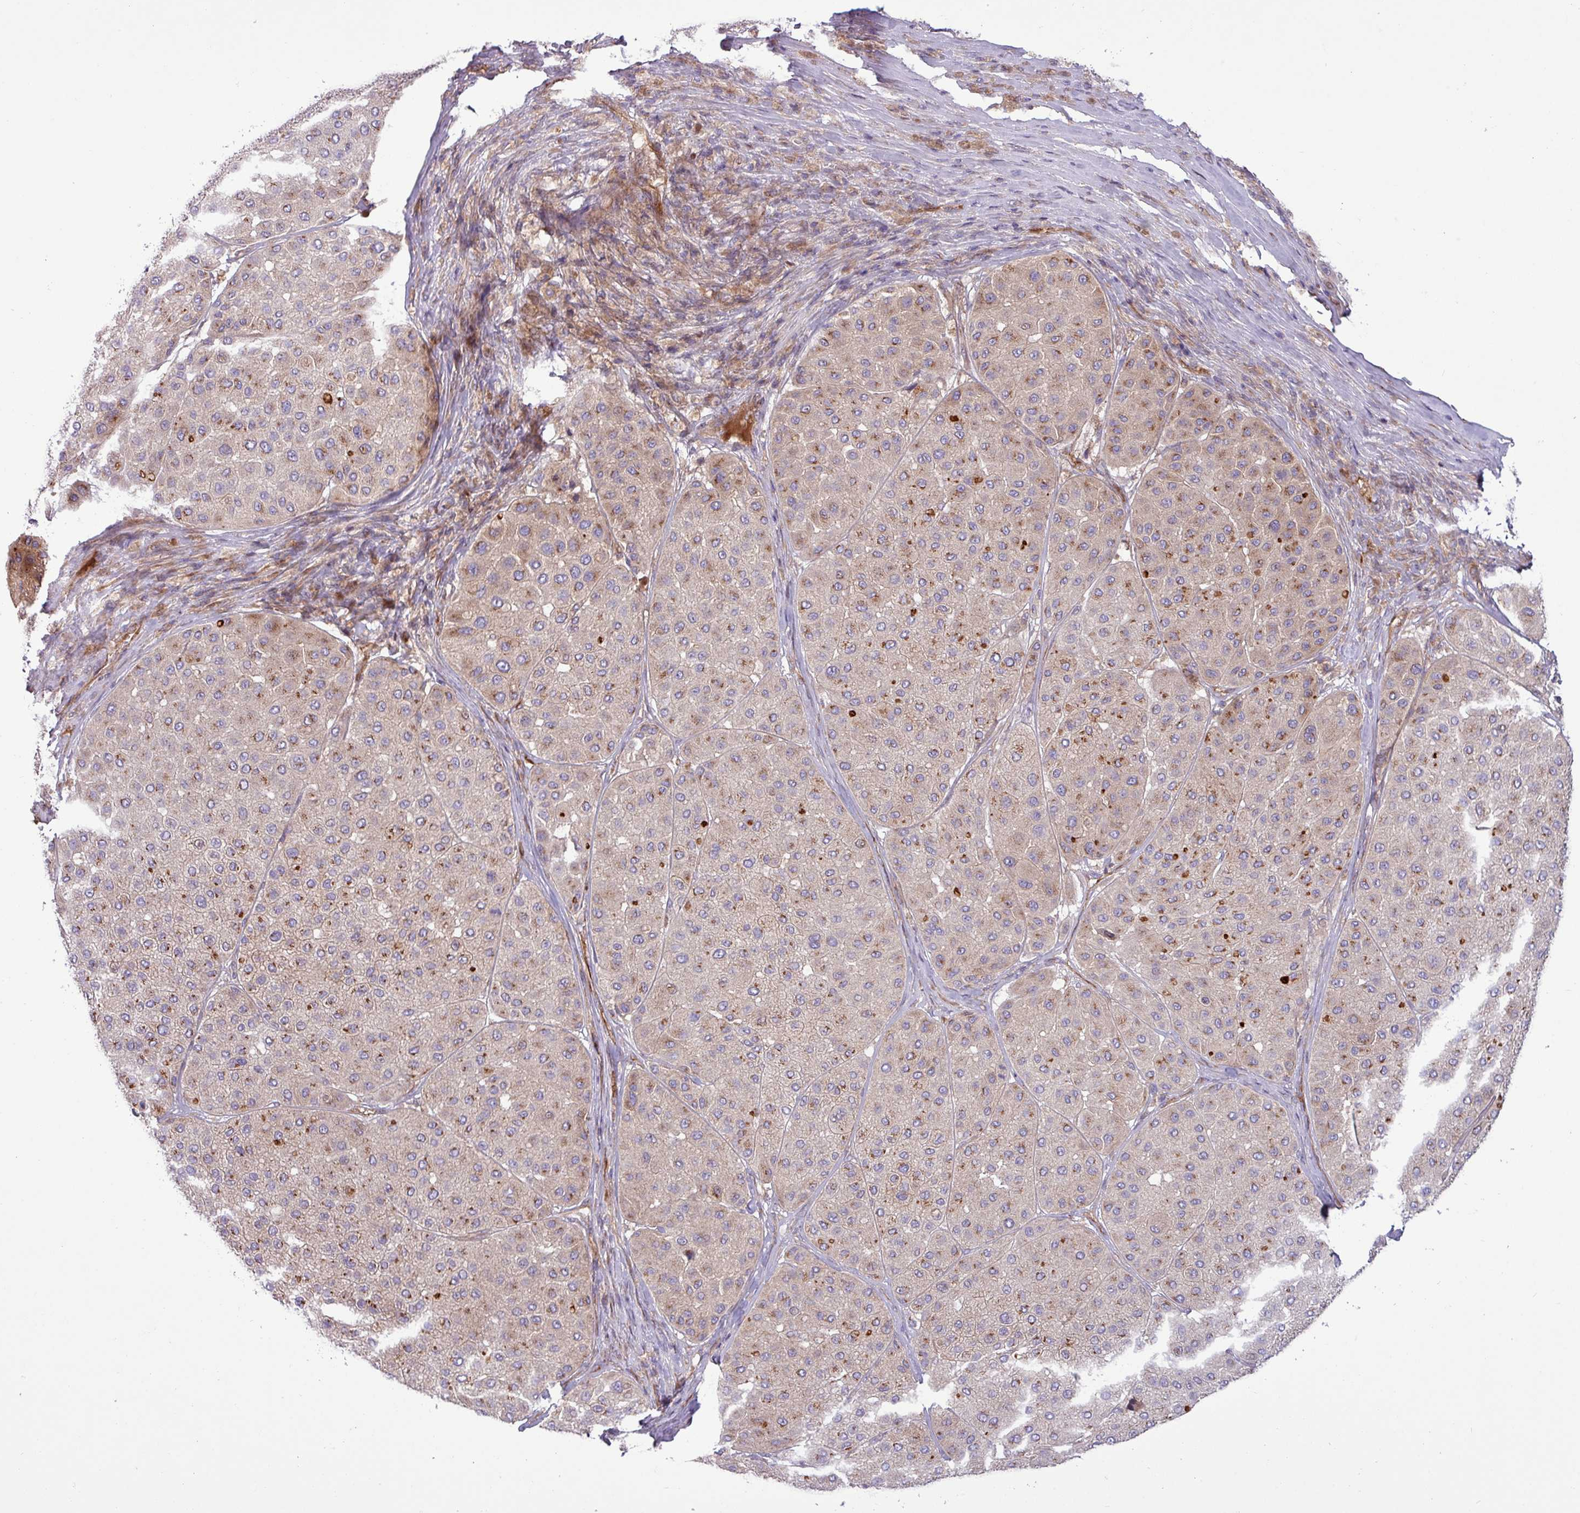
{"staining": {"intensity": "moderate", "quantity": "<25%", "location": "cytoplasmic/membranous"}, "tissue": "melanoma", "cell_type": "Tumor cells", "image_type": "cancer", "snomed": [{"axis": "morphology", "description": "Malignant melanoma, Metastatic site"}, {"axis": "topography", "description": "Smooth muscle"}], "caption": "The image exhibits immunohistochemical staining of melanoma. There is moderate cytoplasmic/membranous expression is seen in approximately <25% of tumor cells.", "gene": "RAB19", "patient": {"sex": "male", "age": 41}}